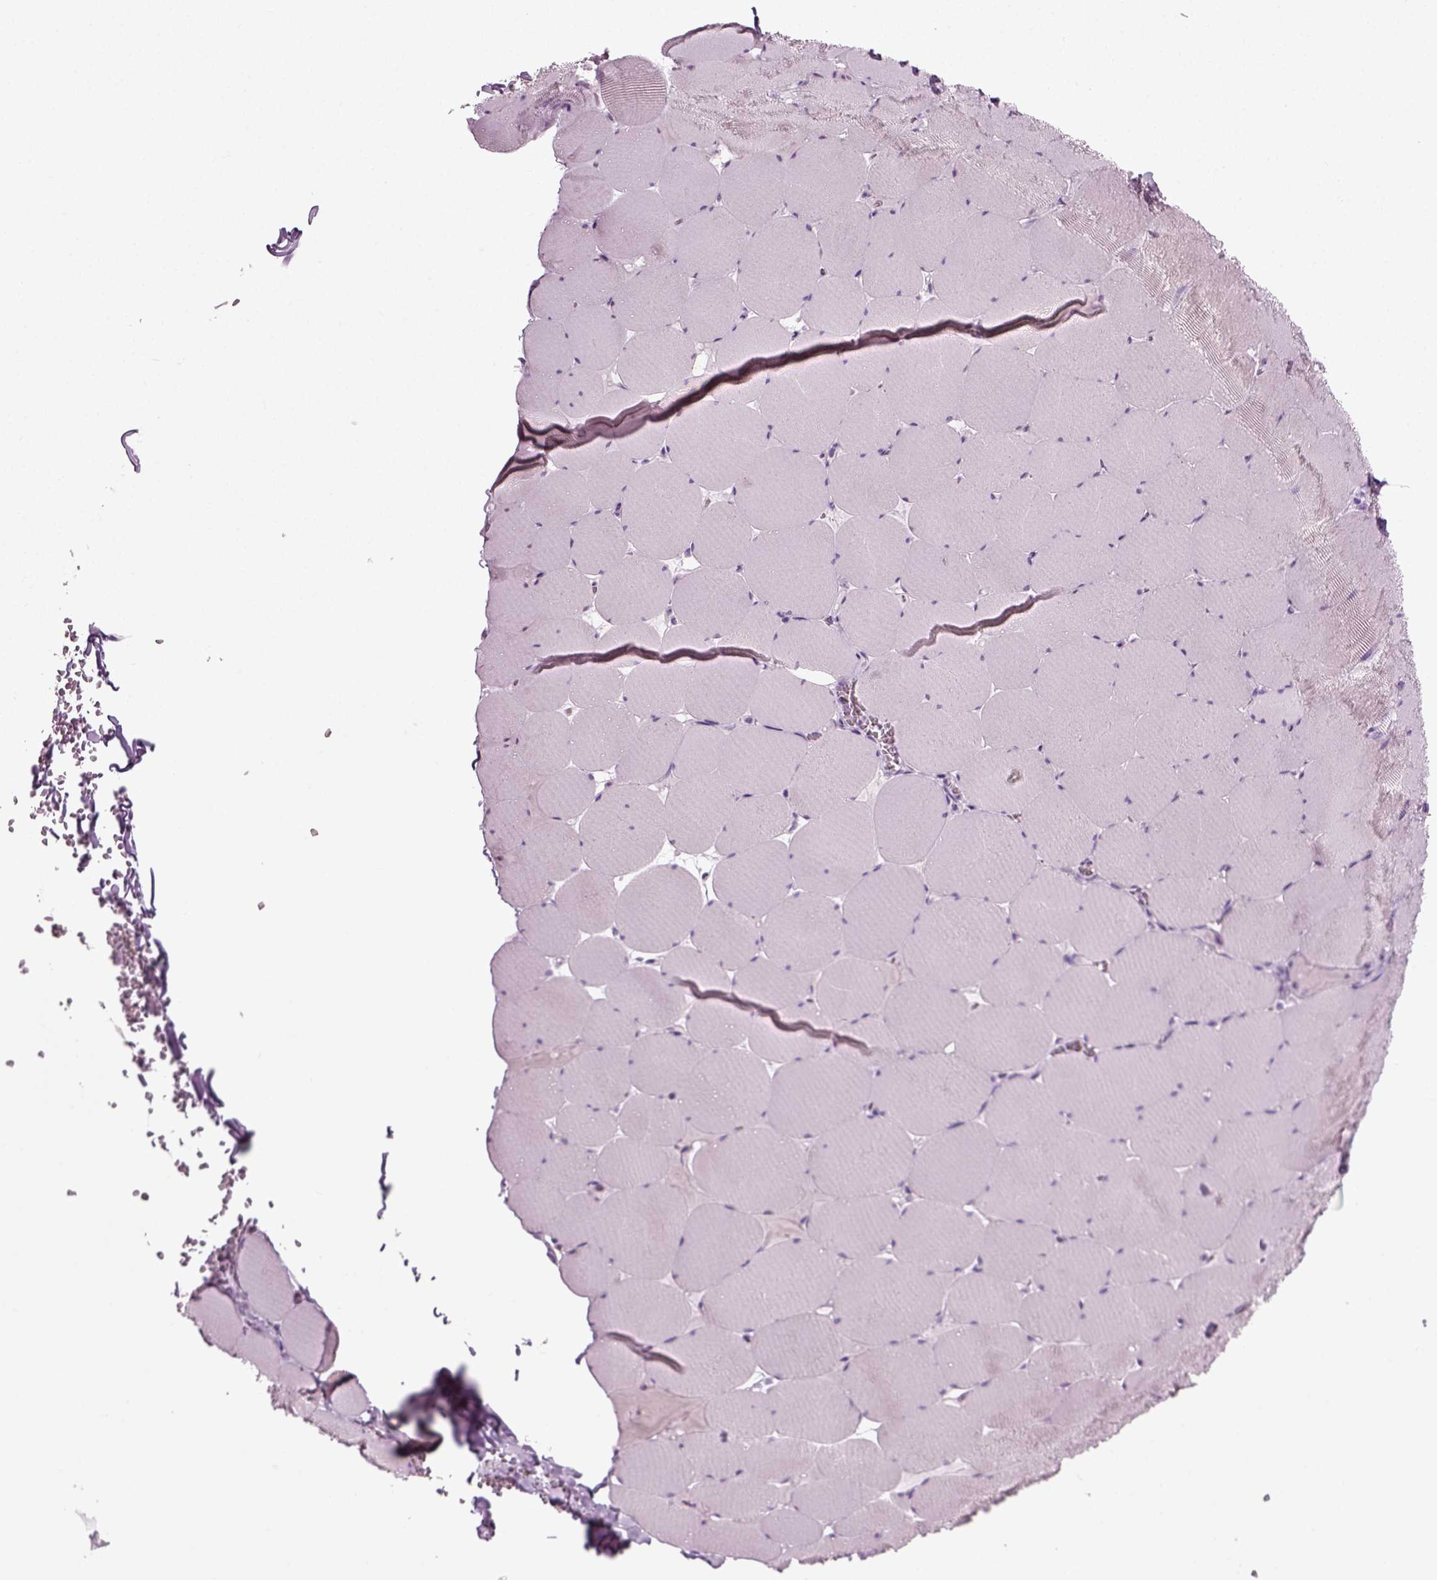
{"staining": {"intensity": "negative", "quantity": "none", "location": "none"}, "tissue": "skeletal muscle", "cell_type": "Myocytes", "image_type": "normal", "snomed": [{"axis": "morphology", "description": "Normal tissue, NOS"}, {"axis": "morphology", "description": "Malignant melanoma, Metastatic site"}, {"axis": "topography", "description": "Skeletal muscle"}], "caption": "Myocytes are negative for brown protein staining in unremarkable skeletal muscle. Nuclei are stained in blue.", "gene": "ZC2HC1C", "patient": {"sex": "male", "age": 50}}